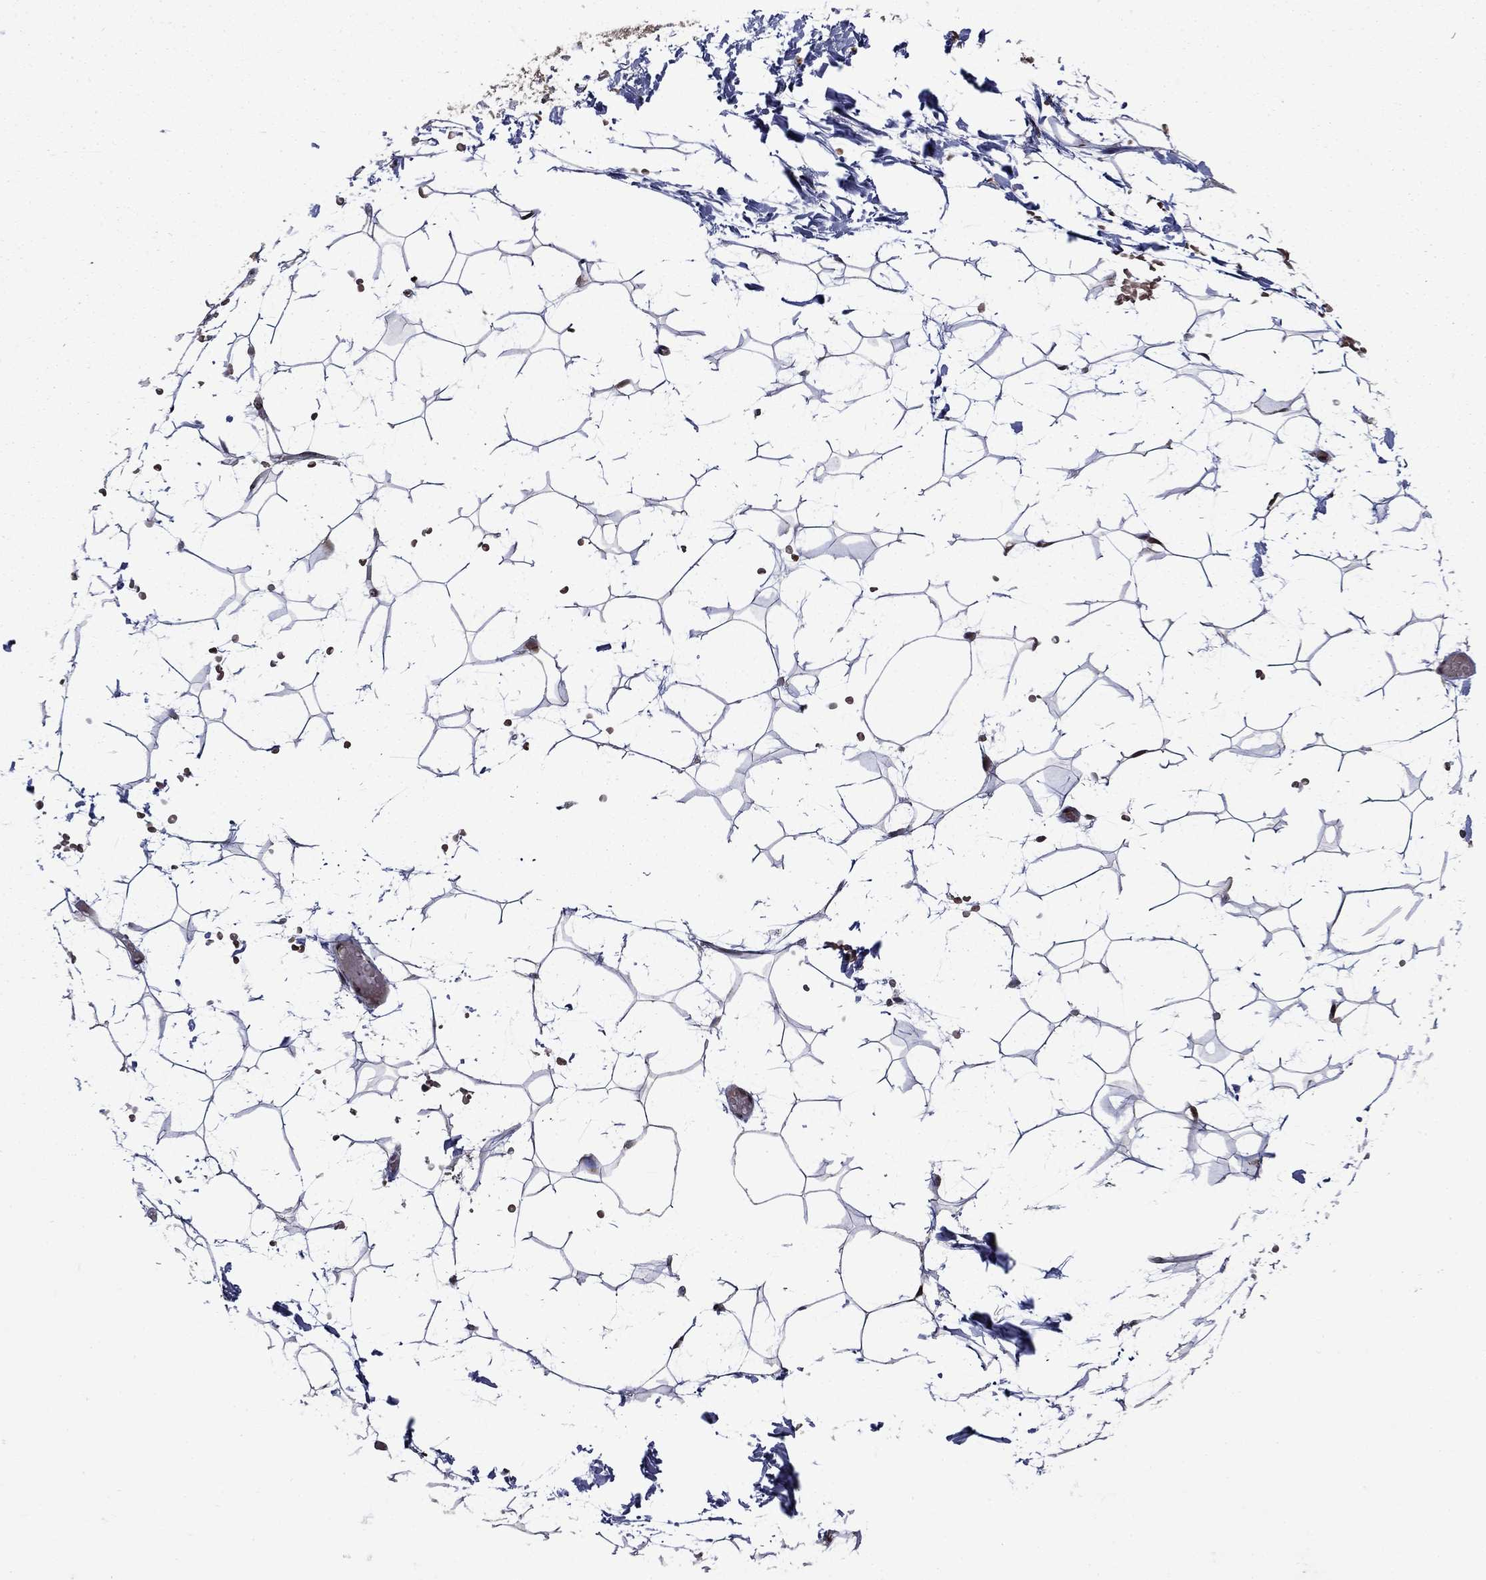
{"staining": {"intensity": "moderate", "quantity": ">75%", "location": "nuclear"}, "tissue": "adipose tissue", "cell_type": "Adipocytes", "image_type": "normal", "snomed": [{"axis": "morphology", "description": "Normal tissue, NOS"}, {"axis": "topography", "description": "Skin"}, {"axis": "topography", "description": "Peripheral nerve tissue"}], "caption": "Adipose tissue stained for a protein (brown) demonstrates moderate nuclear positive positivity in about >75% of adipocytes.", "gene": "AGTPBP1", "patient": {"sex": "female", "age": 56}}